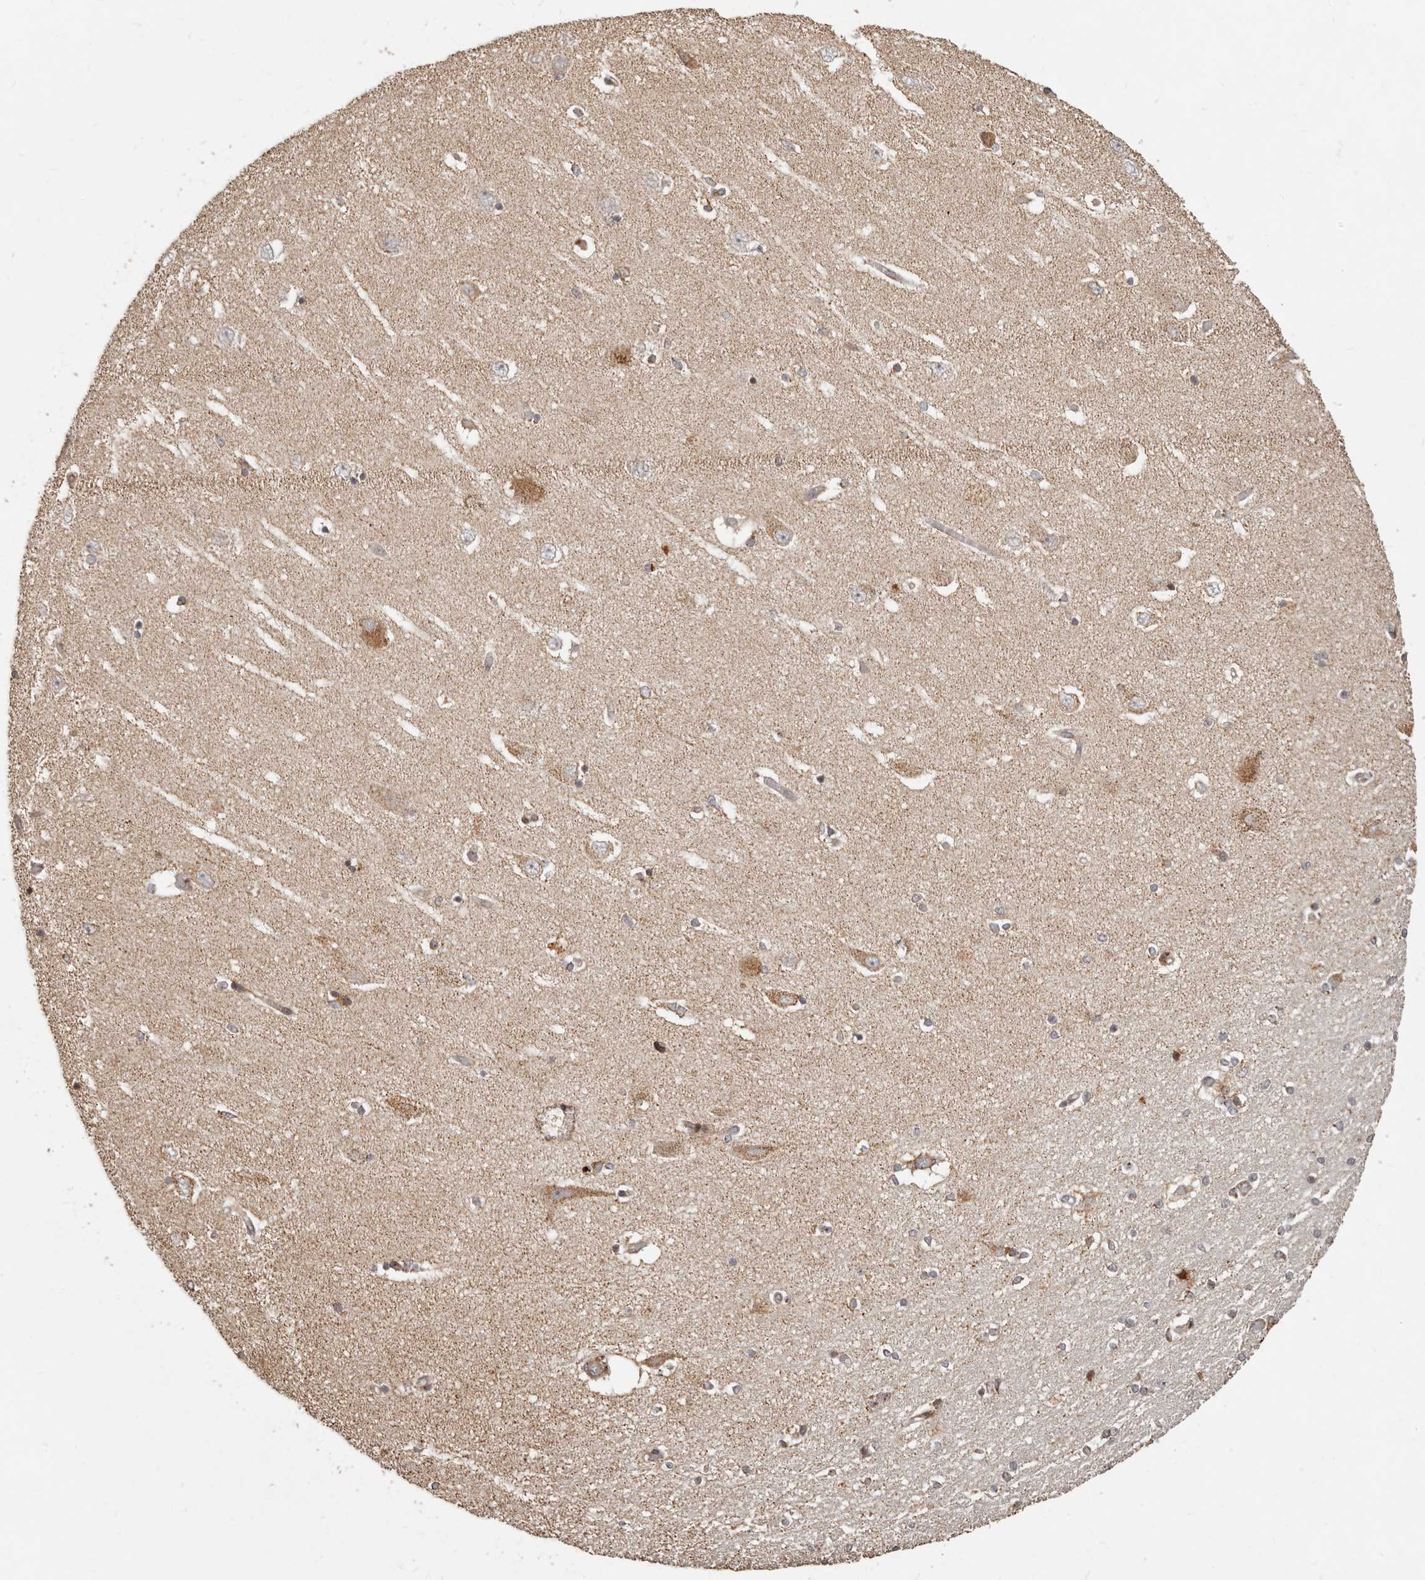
{"staining": {"intensity": "negative", "quantity": "none", "location": "none"}, "tissue": "hippocampus", "cell_type": "Glial cells", "image_type": "normal", "snomed": [{"axis": "morphology", "description": "Normal tissue, NOS"}, {"axis": "topography", "description": "Hippocampus"}], "caption": "Immunohistochemistry micrograph of benign hippocampus: hippocampus stained with DAB (3,3'-diaminobenzidine) reveals no significant protein positivity in glial cells. (IHC, brightfield microscopy, high magnification).", "gene": "TRIM4", "patient": {"sex": "female", "age": 54}}